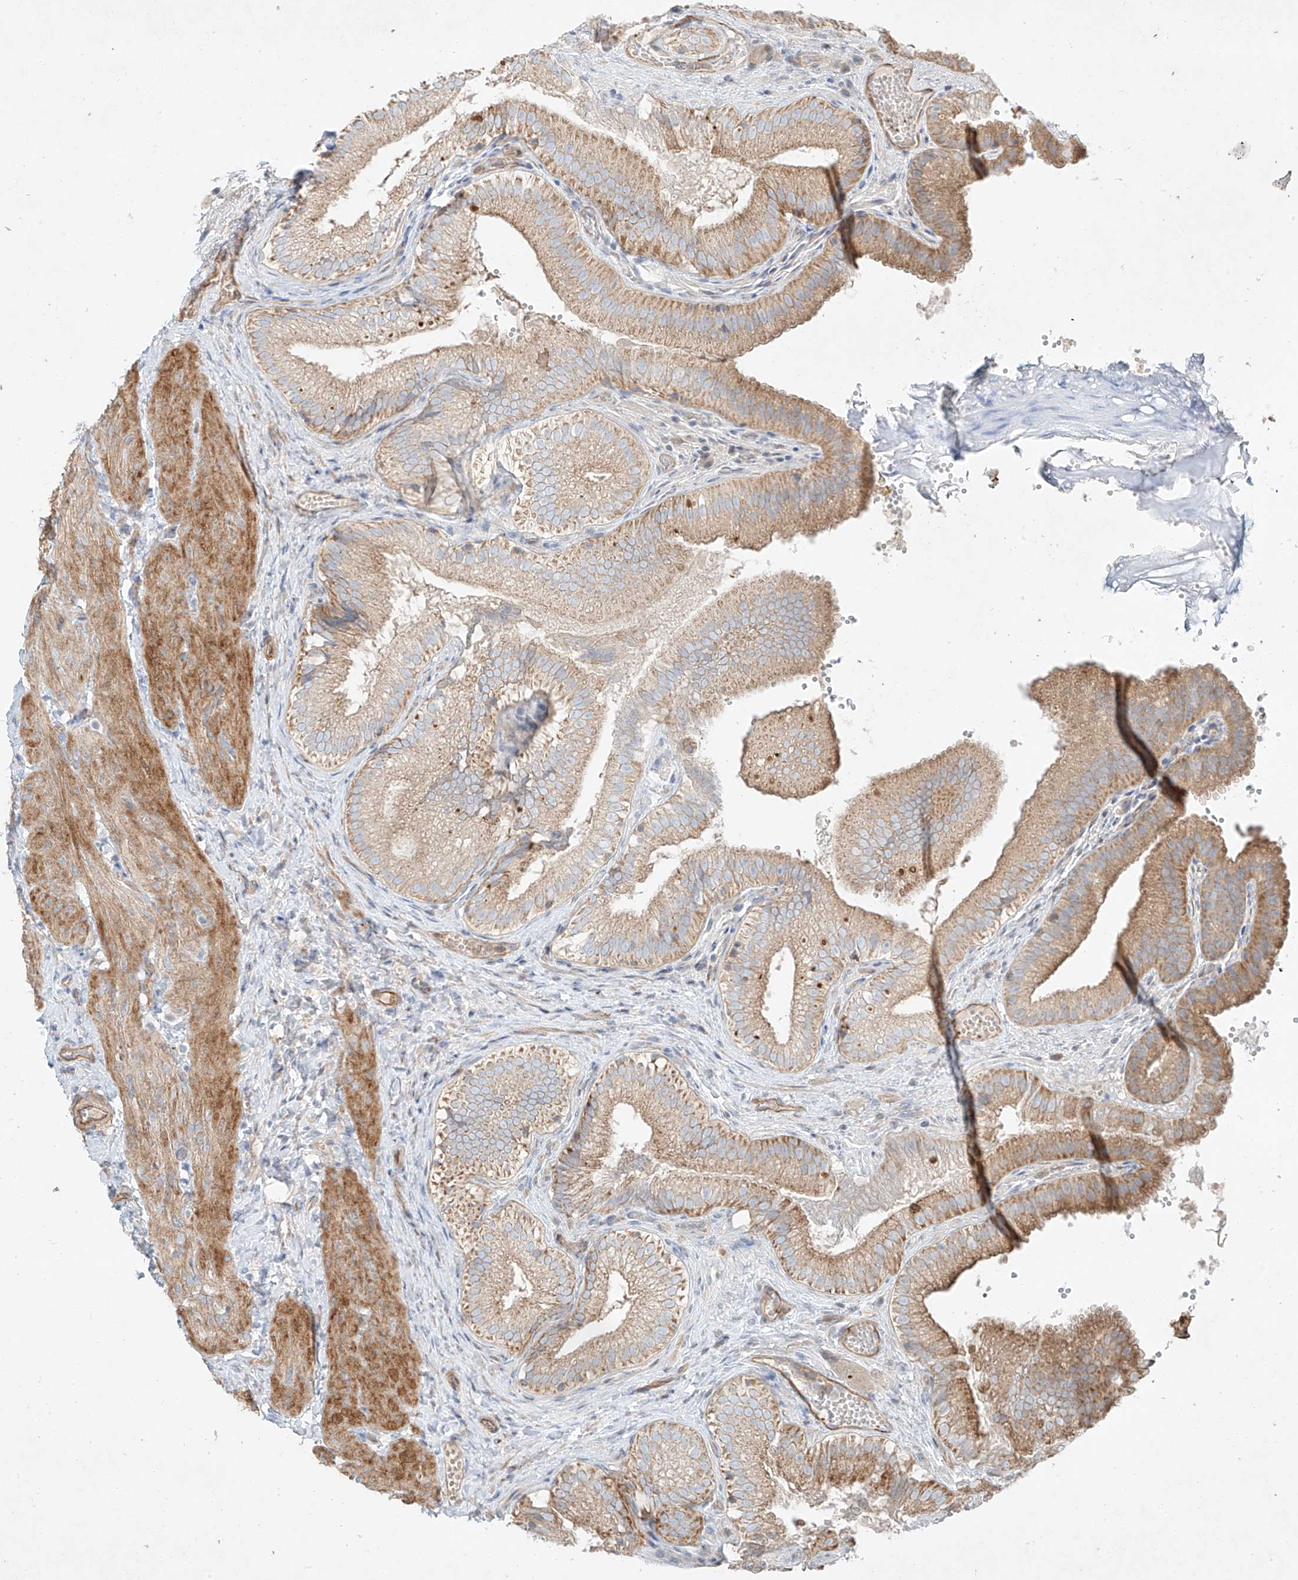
{"staining": {"intensity": "moderate", "quantity": ">75%", "location": "cytoplasmic/membranous"}, "tissue": "gallbladder", "cell_type": "Glandular cells", "image_type": "normal", "snomed": [{"axis": "morphology", "description": "Normal tissue, NOS"}, {"axis": "topography", "description": "Gallbladder"}], "caption": "Immunohistochemical staining of benign human gallbladder demonstrates moderate cytoplasmic/membranous protein positivity in approximately >75% of glandular cells. Nuclei are stained in blue.", "gene": "AJM1", "patient": {"sex": "female", "age": 30}}